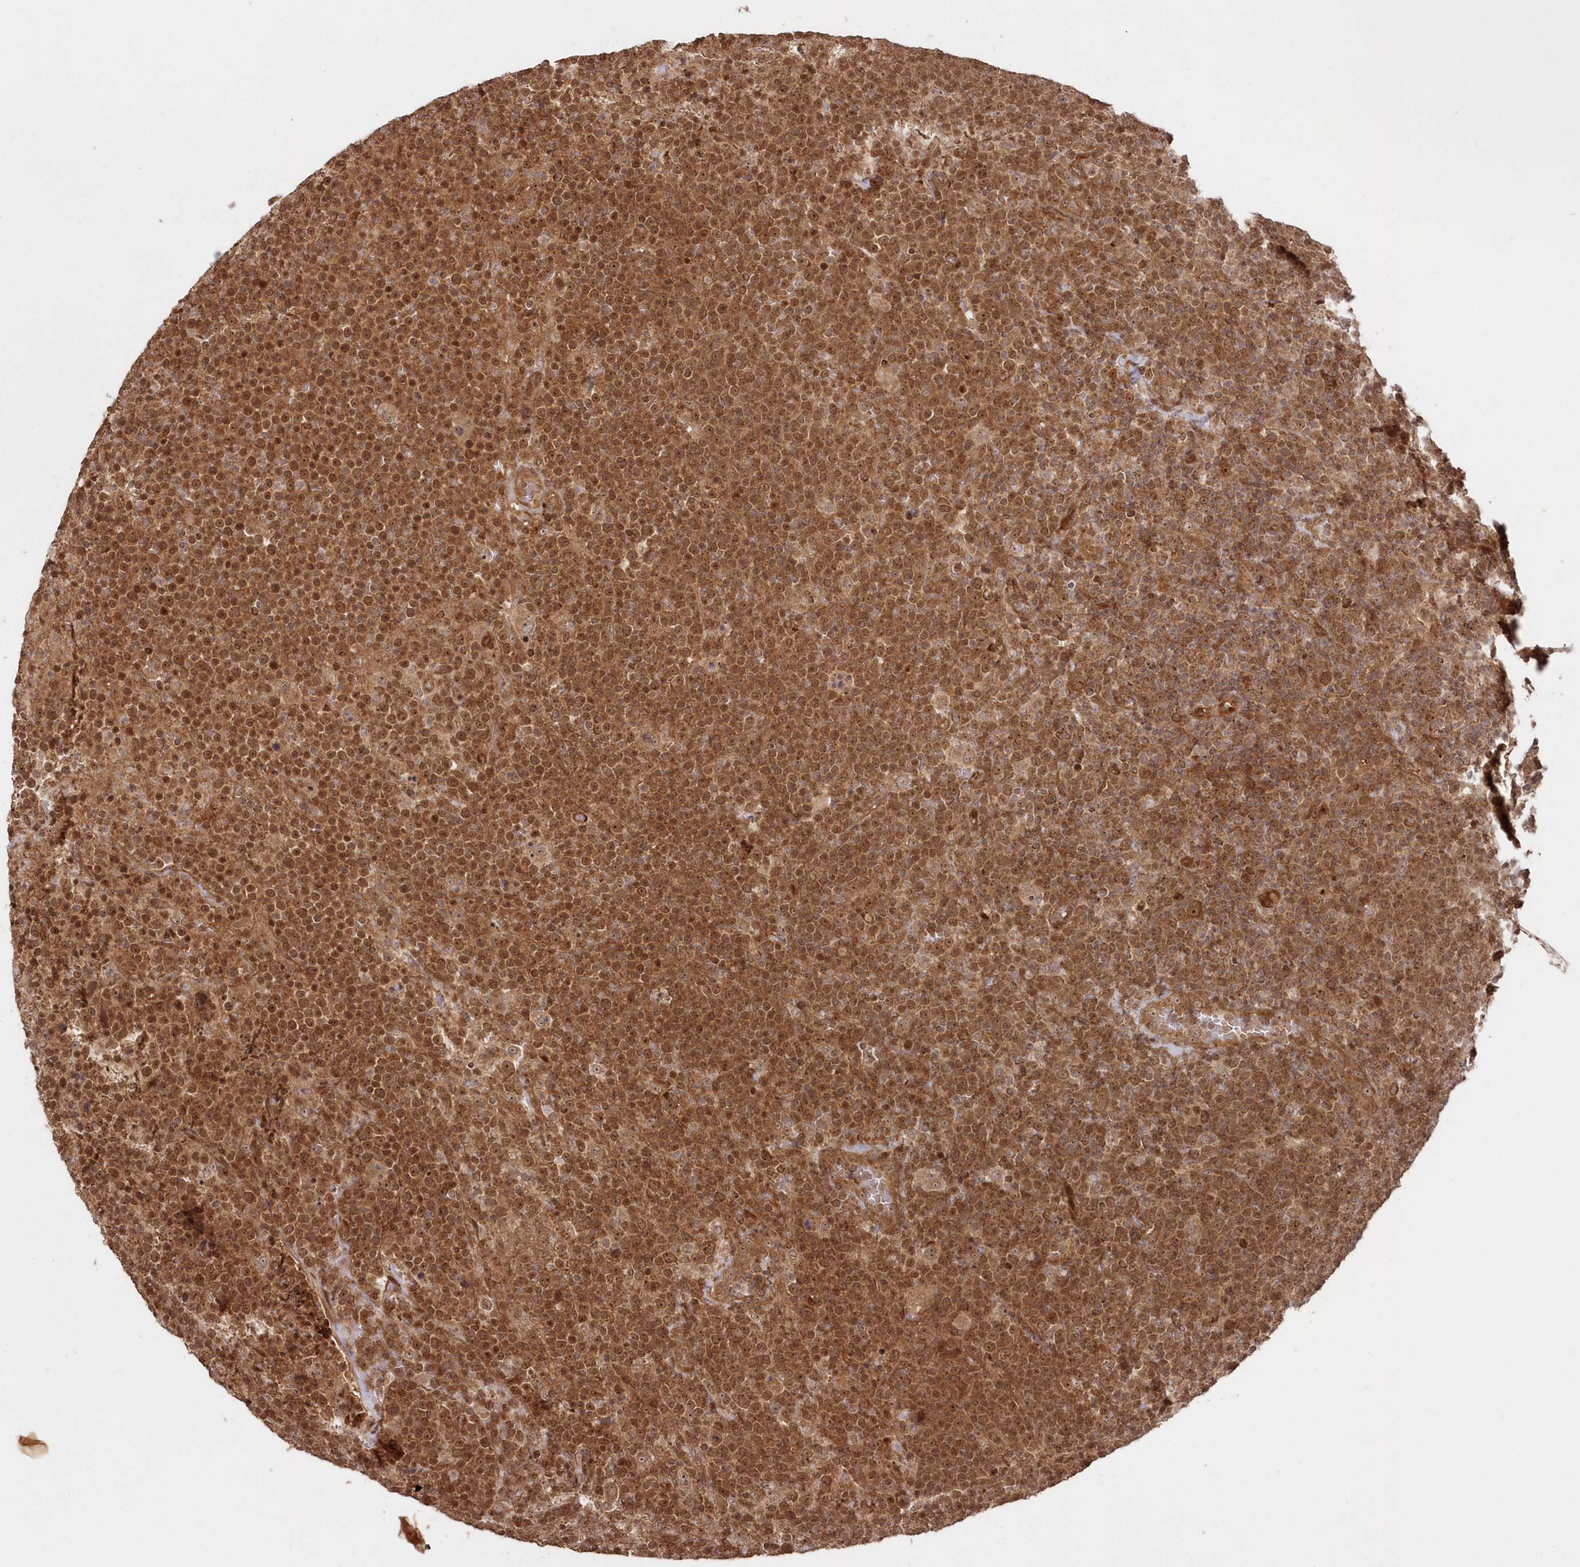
{"staining": {"intensity": "moderate", "quantity": ">75%", "location": "cytoplasmic/membranous,nuclear"}, "tissue": "lymphoma", "cell_type": "Tumor cells", "image_type": "cancer", "snomed": [{"axis": "morphology", "description": "Malignant lymphoma, non-Hodgkin's type, High grade"}, {"axis": "topography", "description": "Lymph node"}], "caption": "A micrograph showing moderate cytoplasmic/membranous and nuclear staining in about >75% of tumor cells in high-grade malignant lymphoma, non-Hodgkin's type, as visualized by brown immunohistochemical staining.", "gene": "SERINC1", "patient": {"sex": "male", "age": 61}}